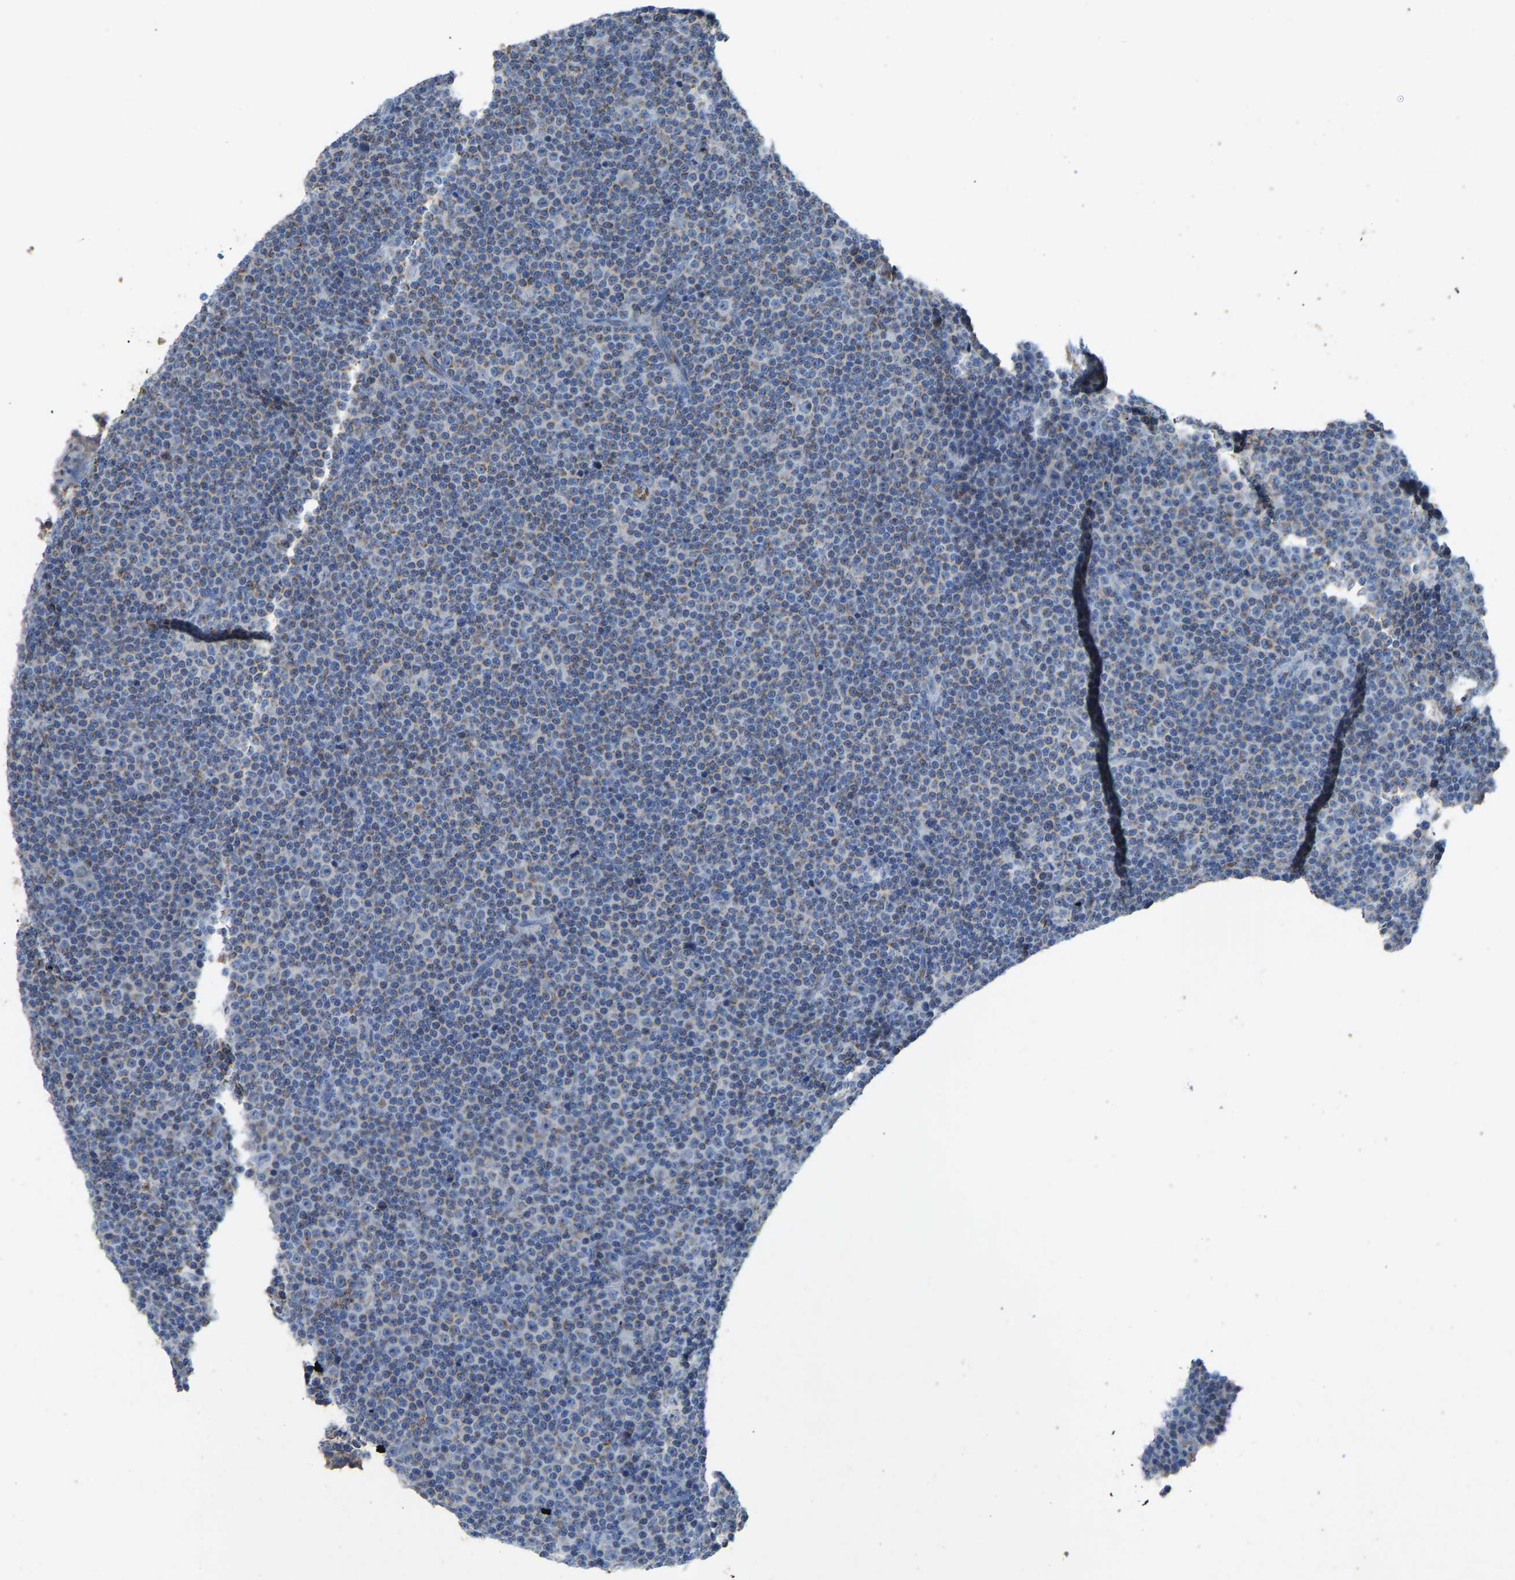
{"staining": {"intensity": "negative", "quantity": "none", "location": "none"}, "tissue": "lymphoma", "cell_type": "Tumor cells", "image_type": "cancer", "snomed": [{"axis": "morphology", "description": "Malignant lymphoma, non-Hodgkin's type, Low grade"}, {"axis": "topography", "description": "Lymph node"}], "caption": "This is an immunohistochemistry photomicrograph of malignant lymphoma, non-Hodgkin's type (low-grade). There is no expression in tumor cells.", "gene": "PIGS", "patient": {"sex": "female", "age": 67}}